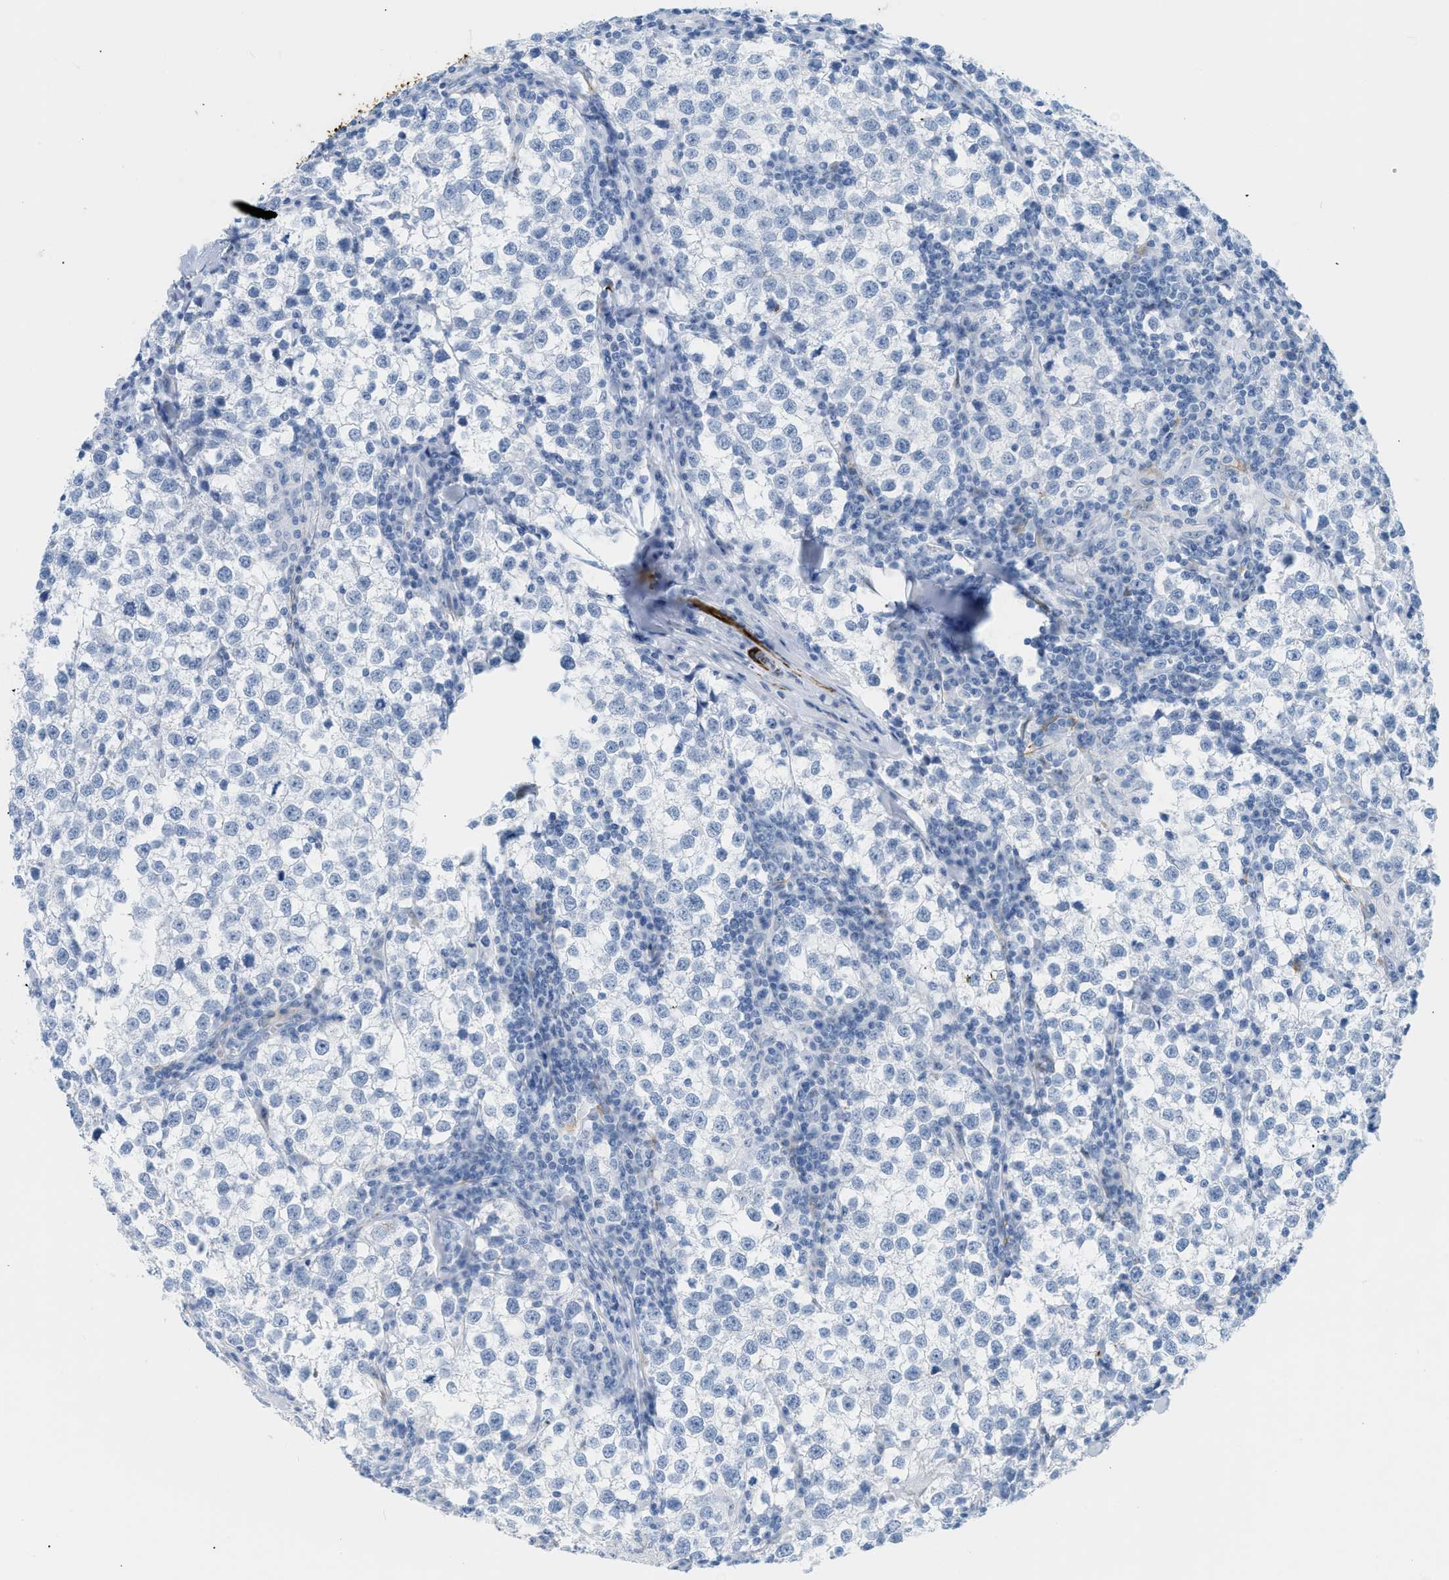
{"staining": {"intensity": "negative", "quantity": "none", "location": "none"}, "tissue": "testis cancer", "cell_type": "Tumor cells", "image_type": "cancer", "snomed": [{"axis": "morphology", "description": "Seminoma, NOS"}, {"axis": "morphology", "description": "Carcinoma, Embryonal, NOS"}, {"axis": "topography", "description": "Testis"}], "caption": "Tumor cells show no significant protein staining in testis embryonal carcinoma. Brightfield microscopy of immunohistochemistry stained with DAB (3,3'-diaminobenzidine) (brown) and hematoxylin (blue), captured at high magnification.", "gene": "DES", "patient": {"sex": "male", "age": 36}}